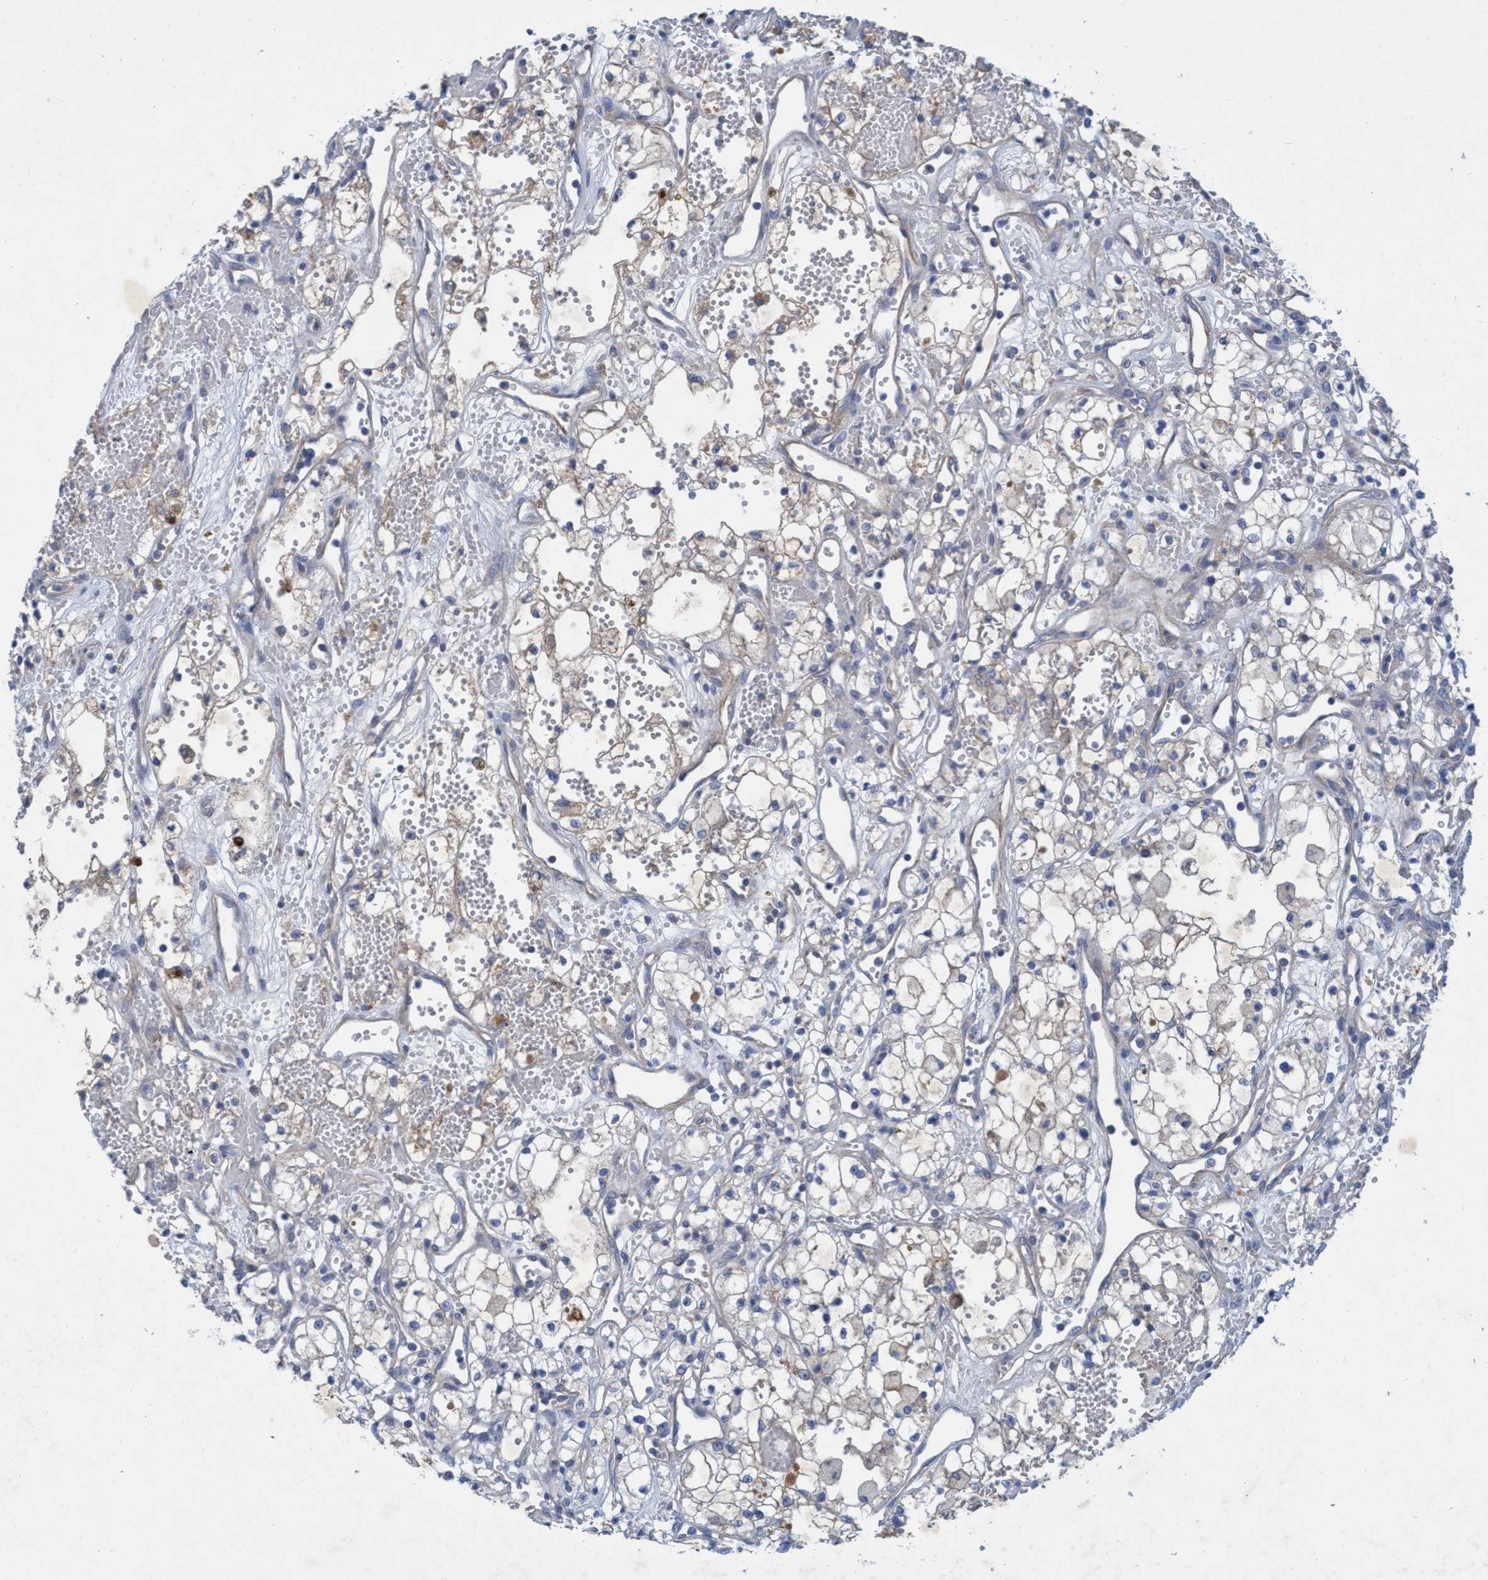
{"staining": {"intensity": "negative", "quantity": "none", "location": "none"}, "tissue": "renal cancer", "cell_type": "Tumor cells", "image_type": "cancer", "snomed": [{"axis": "morphology", "description": "Adenocarcinoma, NOS"}, {"axis": "topography", "description": "Kidney"}], "caption": "DAB immunohistochemical staining of human adenocarcinoma (renal) exhibits no significant positivity in tumor cells.", "gene": "GULP1", "patient": {"sex": "male", "age": 59}}